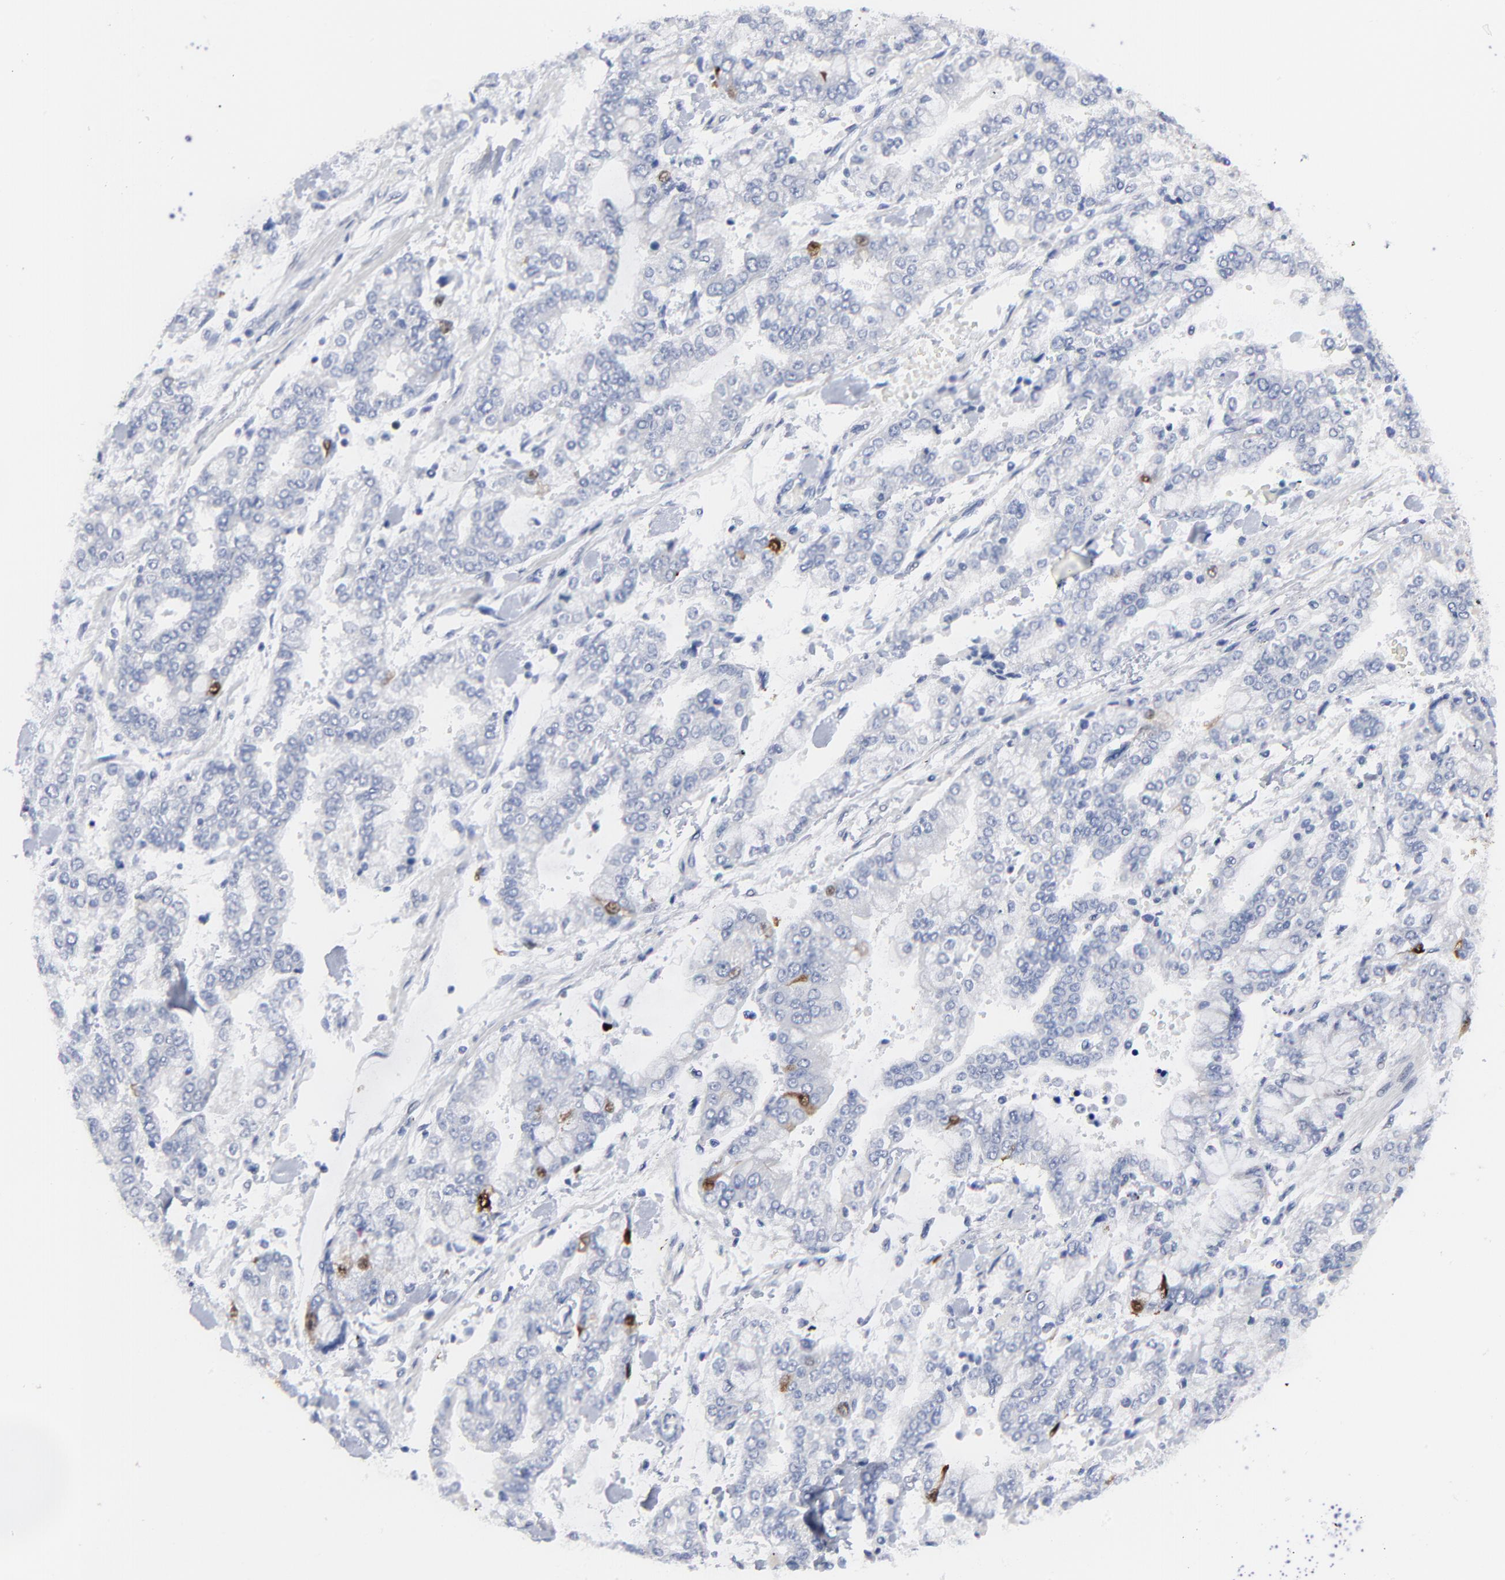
{"staining": {"intensity": "strong", "quantity": "<25%", "location": "cytoplasmic/membranous,nuclear"}, "tissue": "stomach cancer", "cell_type": "Tumor cells", "image_type": "cancer", "snomed": [{"axis": "morphology", "description": "Normal tissue, NOS"}, {"axis": "morphology", "description": "Adenocarcinoma, NOS"}, {"axis": "topography", "description": "Stomach, upper"}, {"axis": "topography", "description": "Stomach"}], "caption": "Immunohistochemistry micrograph of stomach adenocarcinoma stained for a protein (brown), which exhibits medium levels of strong cytoplasmic/membranous and nuclear positivity in approximately <25% of tumor cells.", "gene": "CDK1", "patient": {"sex": "male", "age": 76}}